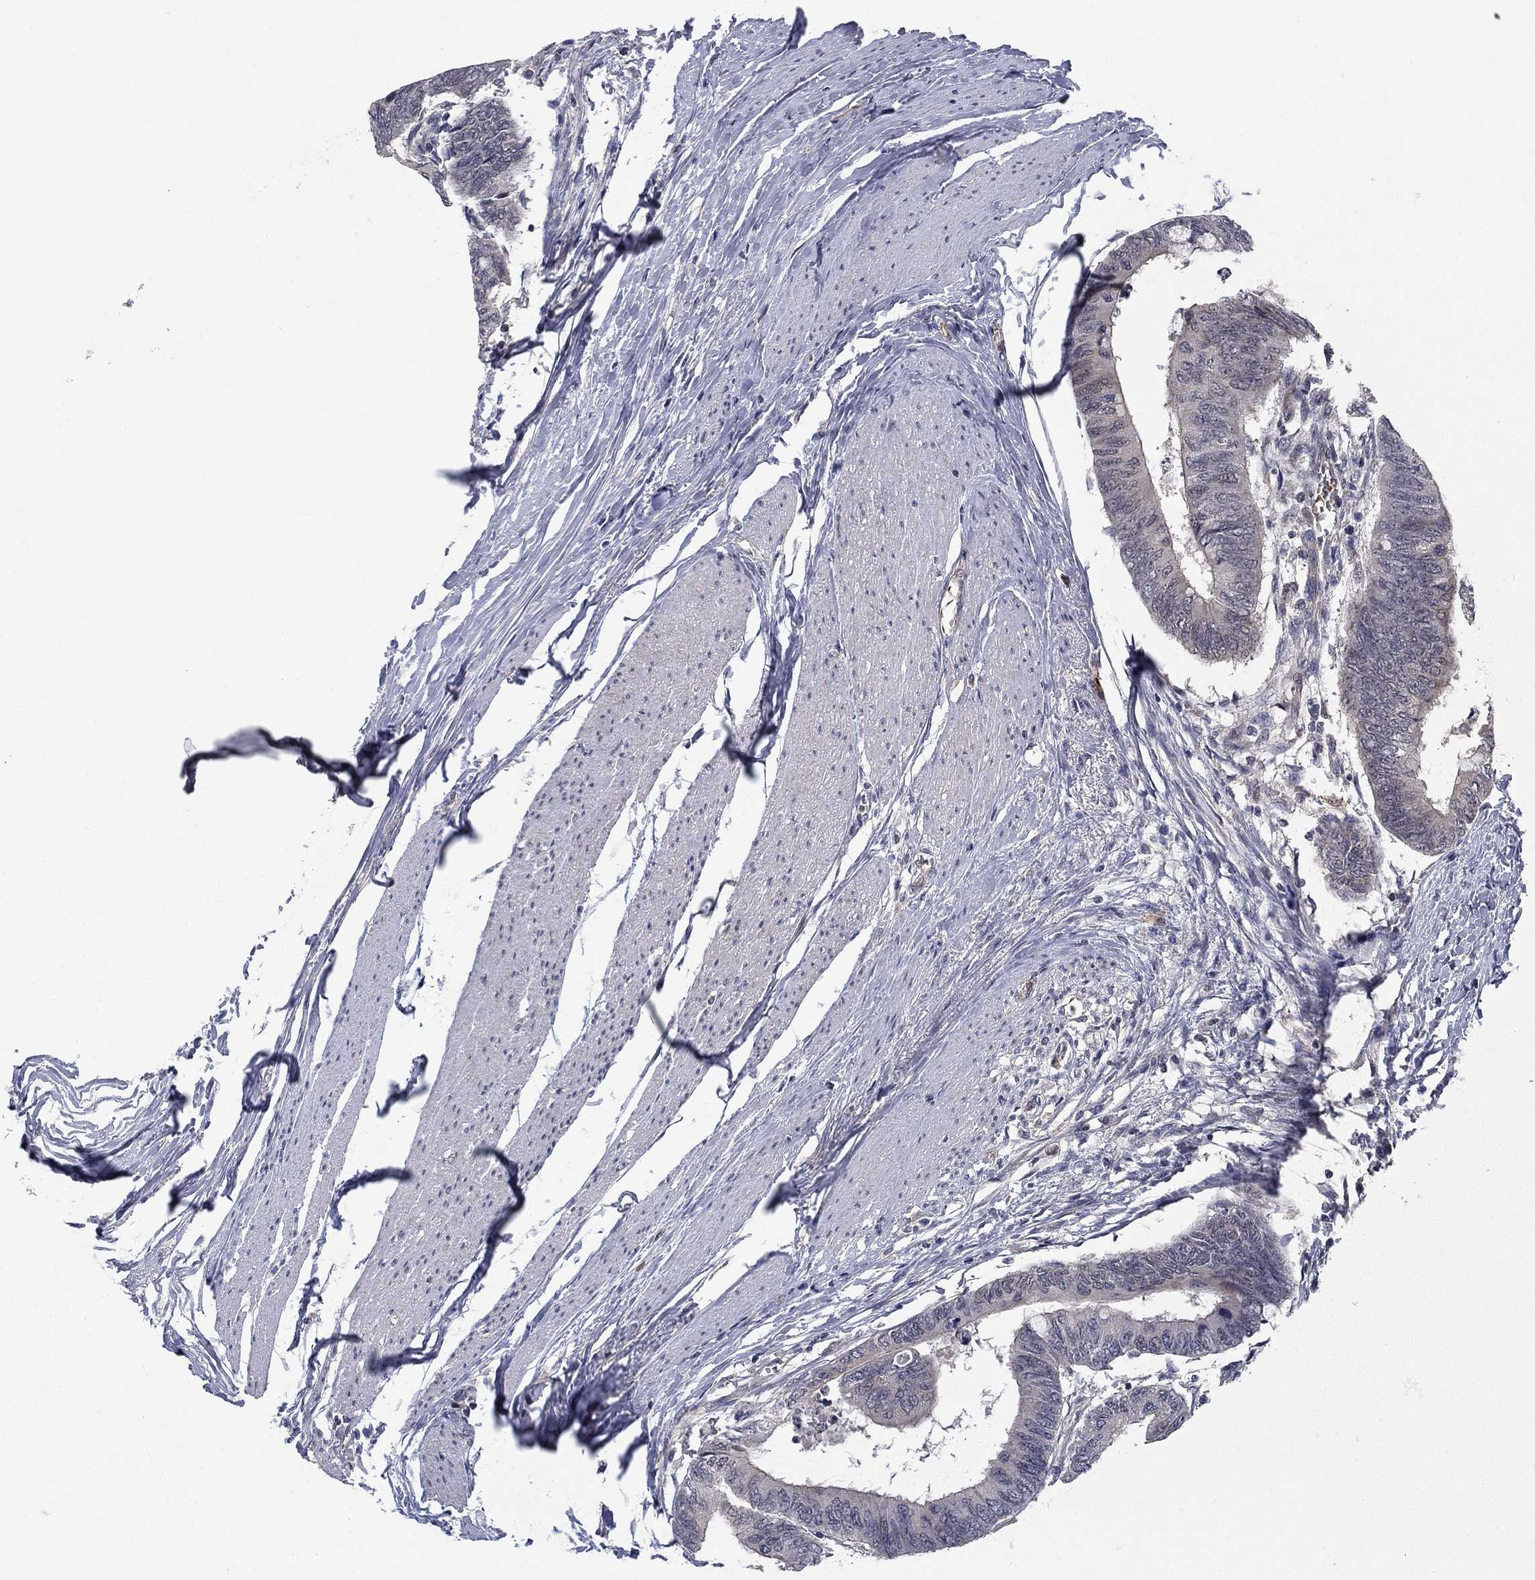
{"staining": {"intensity": "weak", "quantity": "<25%", "location": "nuclear"}, "tissue": "colorectal cancer", "cell_type": "Tumor cells", "image_type": "cancer", "snomed": [{"axis": "morphology", "description": "Normal tissue, NOS"}, {"axis": "morphology", "description": "Adenocarcinoma, NOS"}, {"axis": "topography", "description": "Rectum"}, {"axis": "topography", "description": "Peripheral nerve tissue"}], "caption": "High magnification brightfield microscopy of colorectal adenocarcinoma stained with DAB (brown) and counterstained with hematoxylin (blue): tumor cells show no significant expression. Brightfield microscopy of immunohistochemistry (IHC) stained with DAB (brown) and hematoxylin (blue), captured at high magnification.", "gene": "BCL11A", "patient": {"sex": "male", "age": 92}}